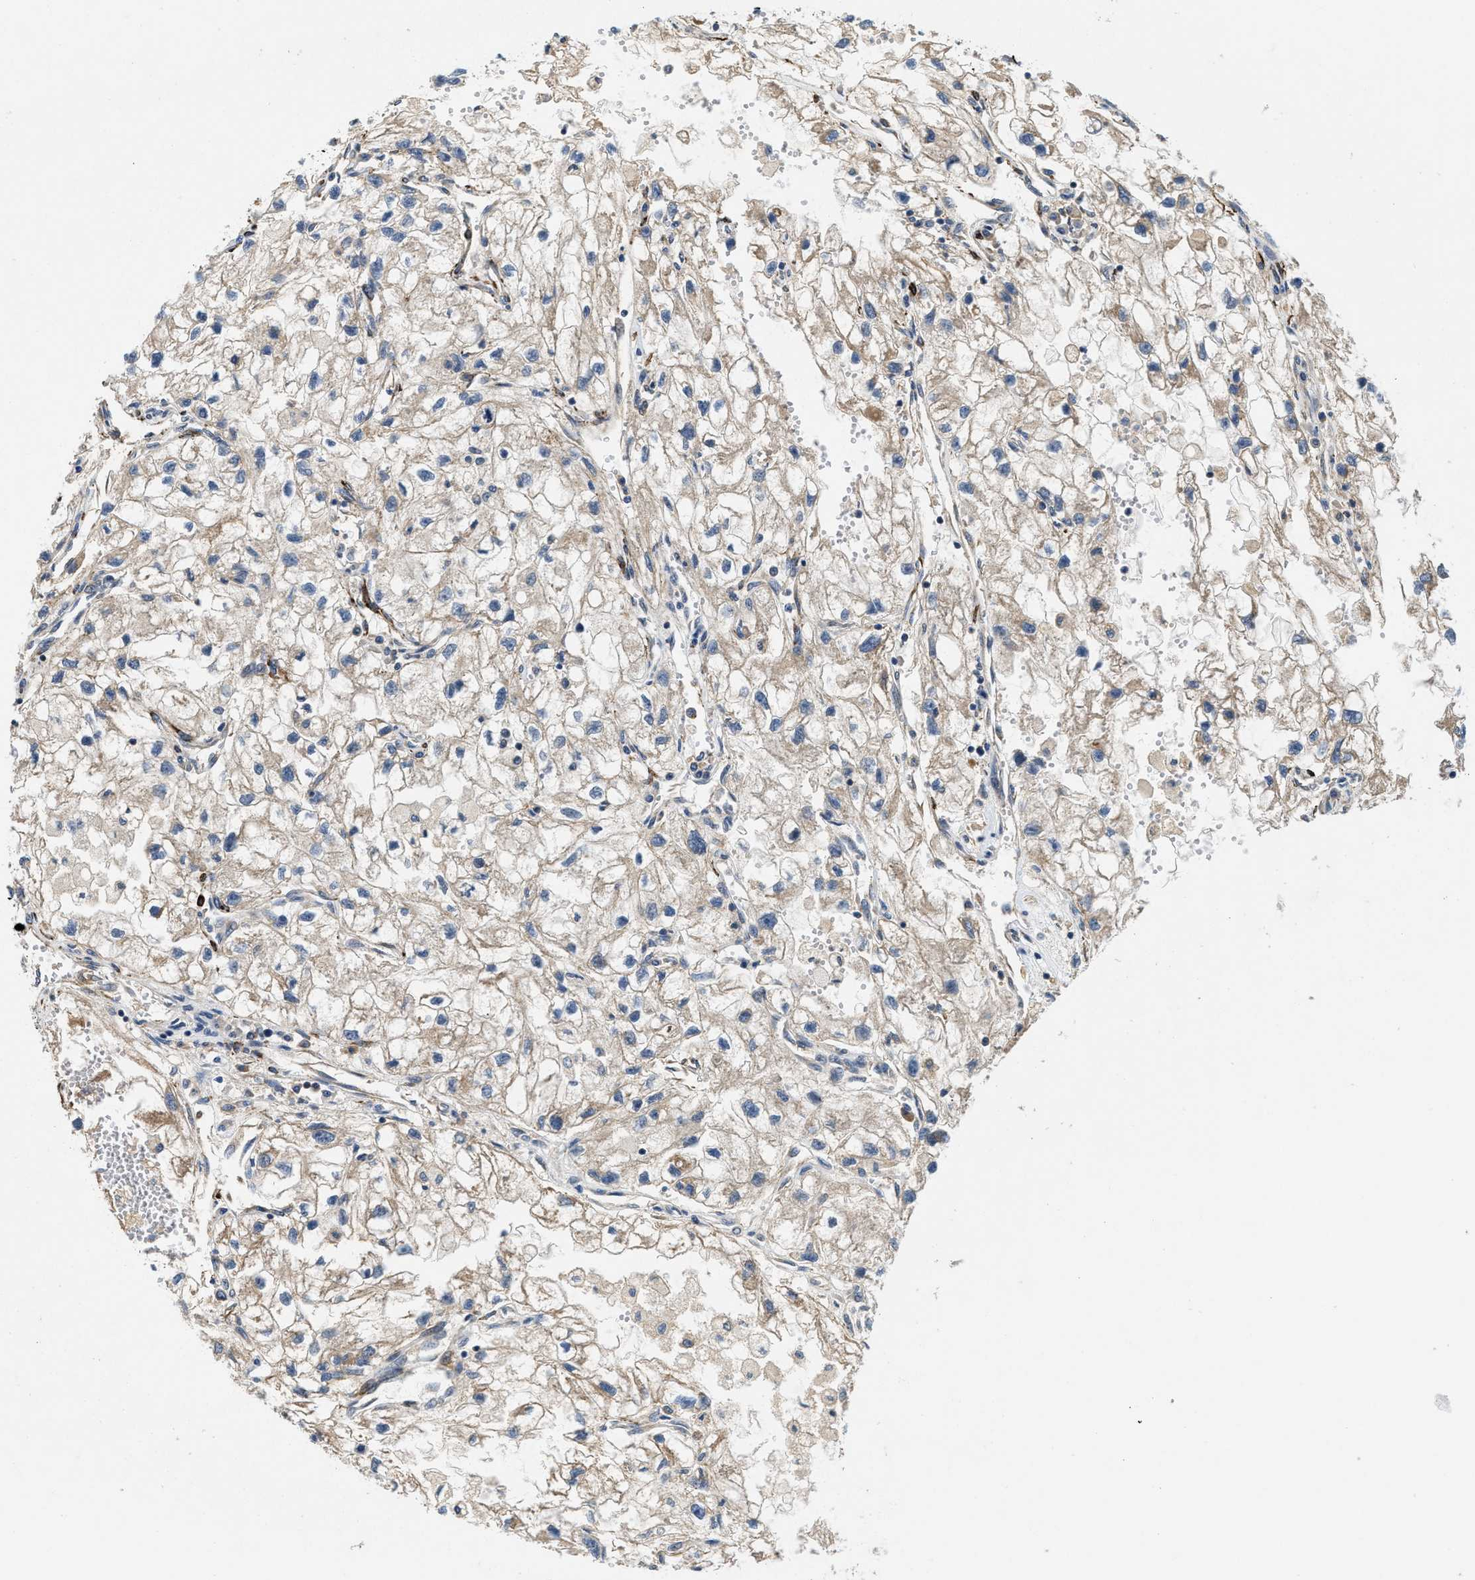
{"staining": {"intensity": "weak", "quantity": "25%-75%", "location": "cytoplasmic/membranous"}, "tissue": "renal cancer", "cell_type": "Tumor cells", "image_type": "cancer", "snomed": [{"axis": "morphology", "description": "Adenocarcinoma, NOS"}, {"axis": "topography", "description": "Kidney"}], "caption": "Weak cytoplasmic/membranous expression for a protein is present in approximately 25%-75% of tumor cells of renal cancer (adenocarcinoma) using immunohistochemistry (IHC).", "gene": "ZNF599", "patient": {"sex": "female", "age": 70}}